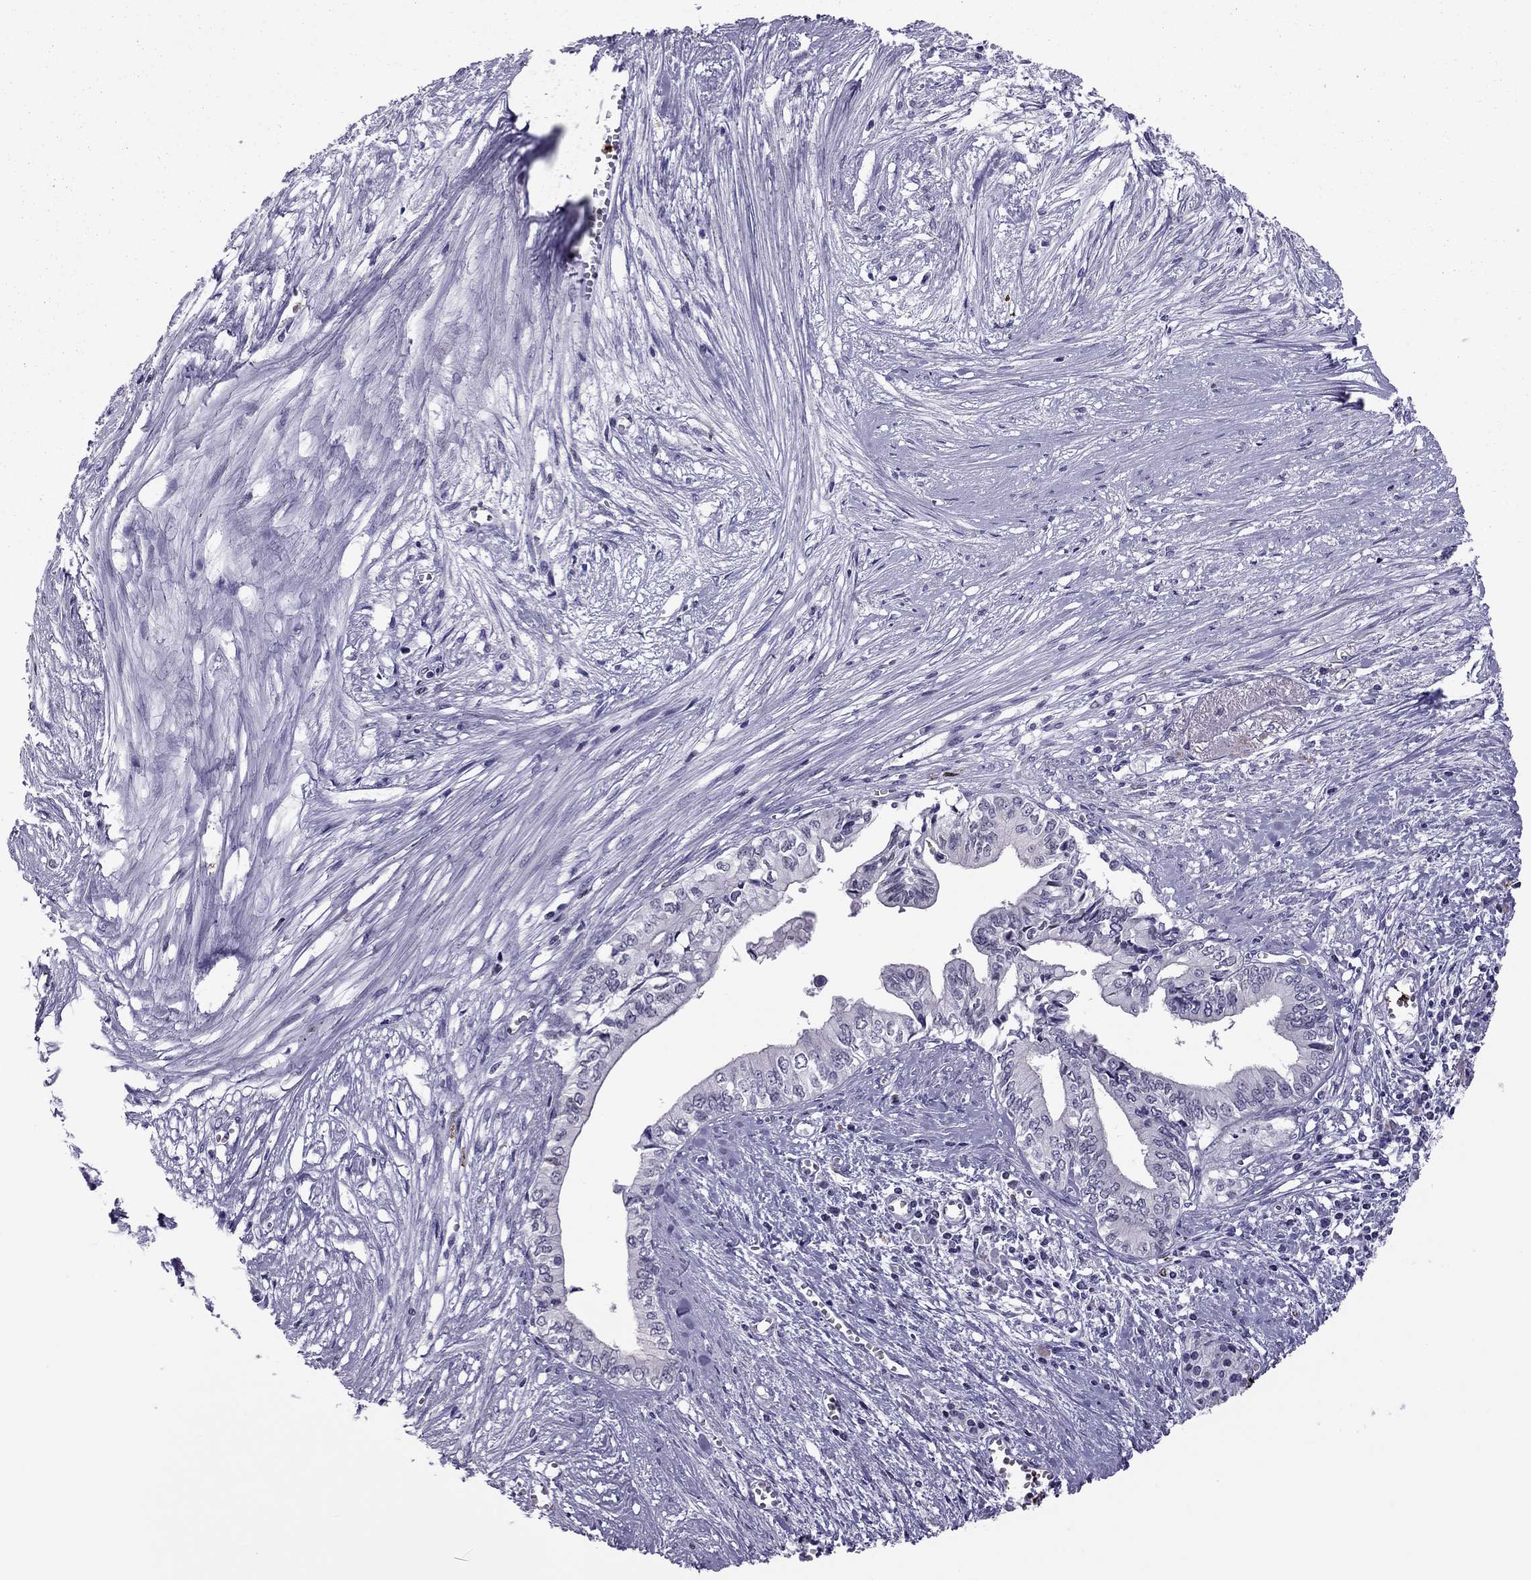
{"staining": {"intensity": "negative", "quantity": "none", "location": "none"}, "tissue": "pancreatic cancer", "cell_type": "Tumor cells", "image_type": "cancer", "snomed": [{"axis": "morphology", "description": "Adenocarcinoma, NOS"}, {"axis": "topography", "description": "Pancreas"}], "caption": "This is an IHC micrograph of human pancreatic cancer (adenocarcinoma). There is no expression in tumor cells.", "gene": "CCL27", "patient": {"sex": "female", "age": 61}}